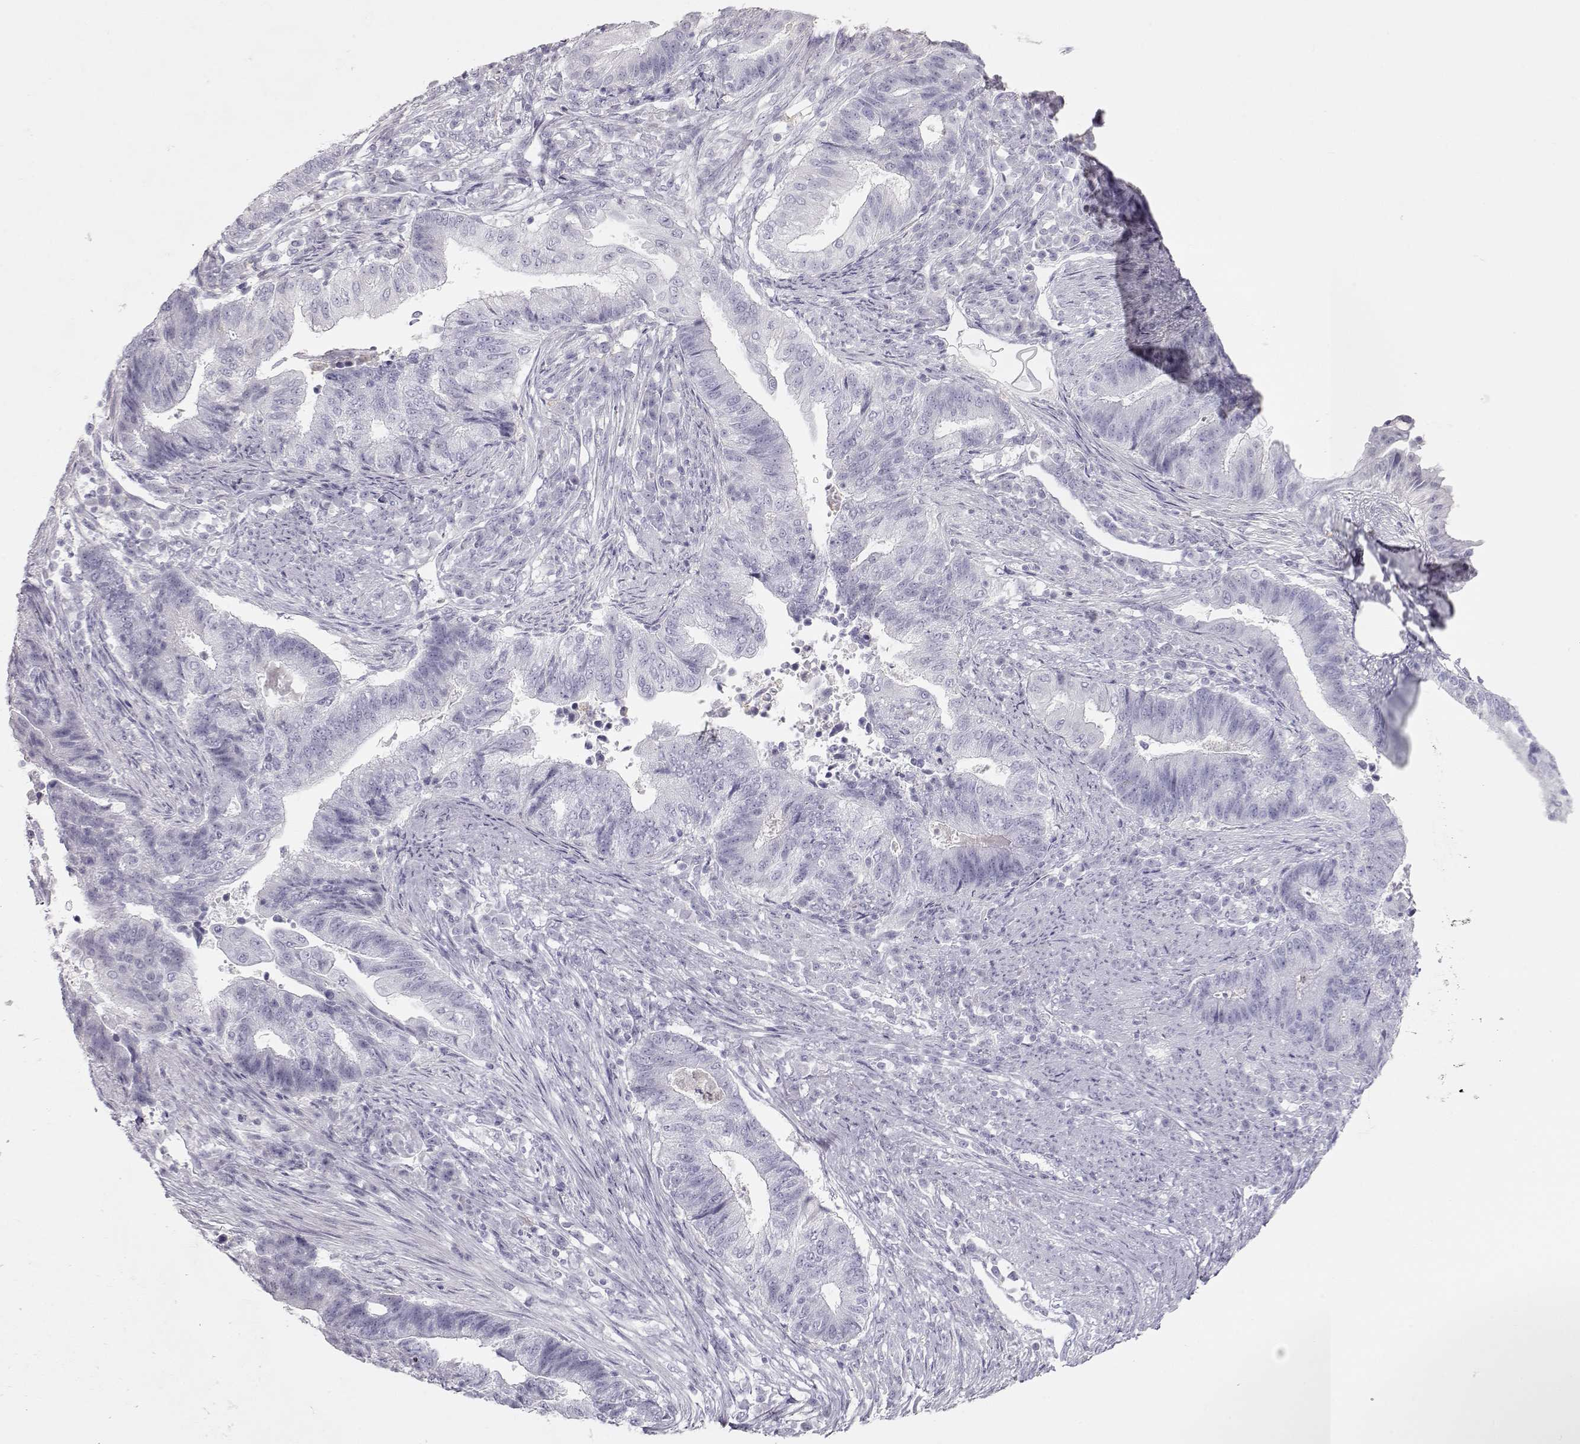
{"staining": {"intensity": "negative", "quantity": "none", "location": "none"}, "tissue": "endometrial cancer", "cell_type": "Tumor cells", "image_type": "cancer", "snomed": [{"axis": "morphology", "description": "Adenocarcinoma, NOS"}, {"axis": "topography", "description": "Uterus"}, {"axis": "topography", "description": "Endometrium"}], "caption": "Endometrial cancer (adenocarcinoma) was stained to show a protein in brown. There is no significant positivity in tumor cells.", "gene": "MIP", "patient": {"sex": "female", "age": 54}}